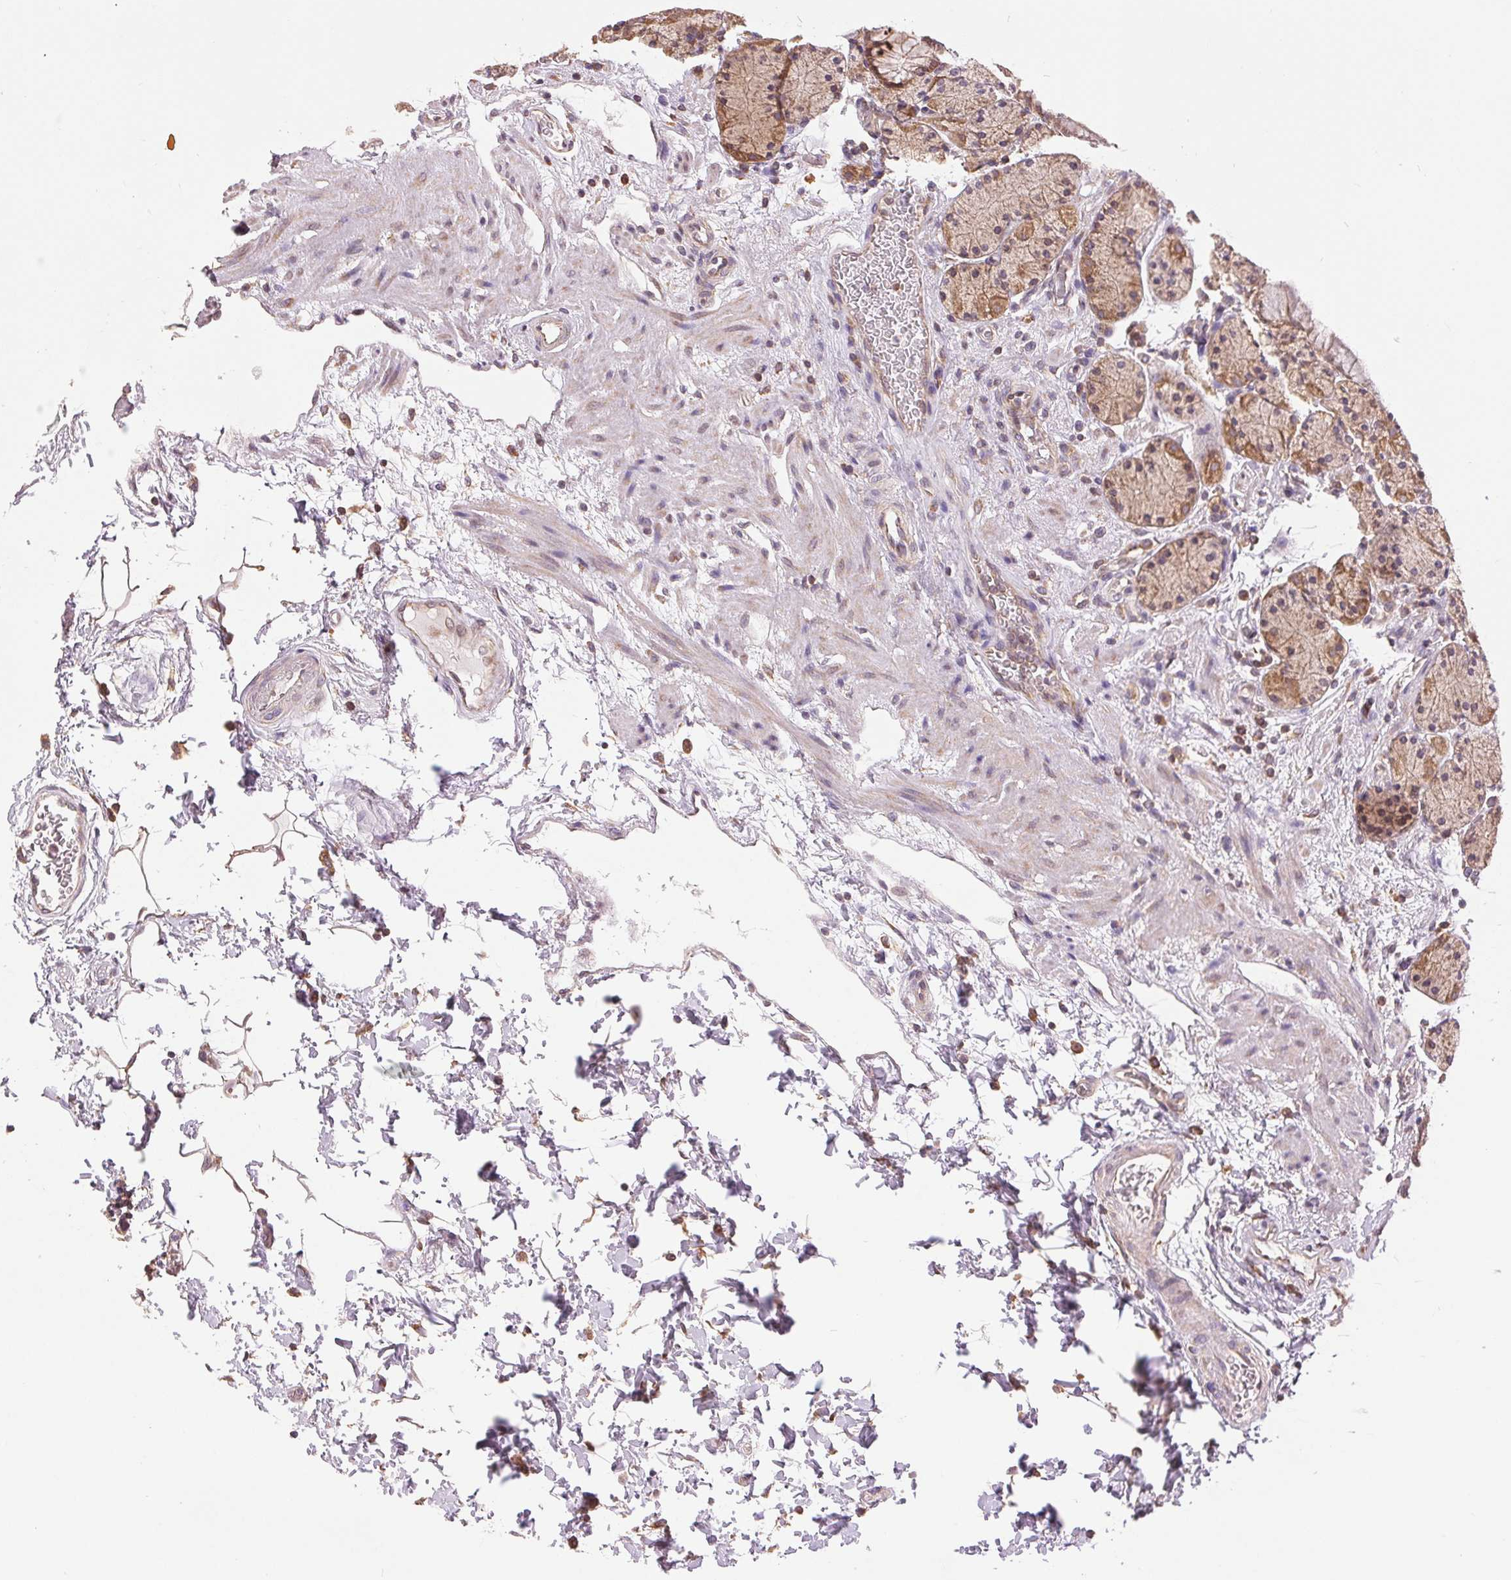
{"staining": {"intensity": "moderate", "quantity": ">75%", "location": "cytoplasmic/membranous,nuclear"}, "tissue": "stomach", "cell_type": "Glandular cells", "image_type": "normal", "snomed": [{"axis": "morphology", "description": "Normal tissue, NOS"}, {"axis": "topography", "description": "Stomach, upper"}, {"axis": "topography", "description": "Stomach"}], "caption": "A brown stain highlights moderate cytoplasmic/membranous,nuclear staining of a protein in glandular cells of unremarkable stomach.", "gene": "BTF3L4", "patient": {"sex": "male", "age": 62}}